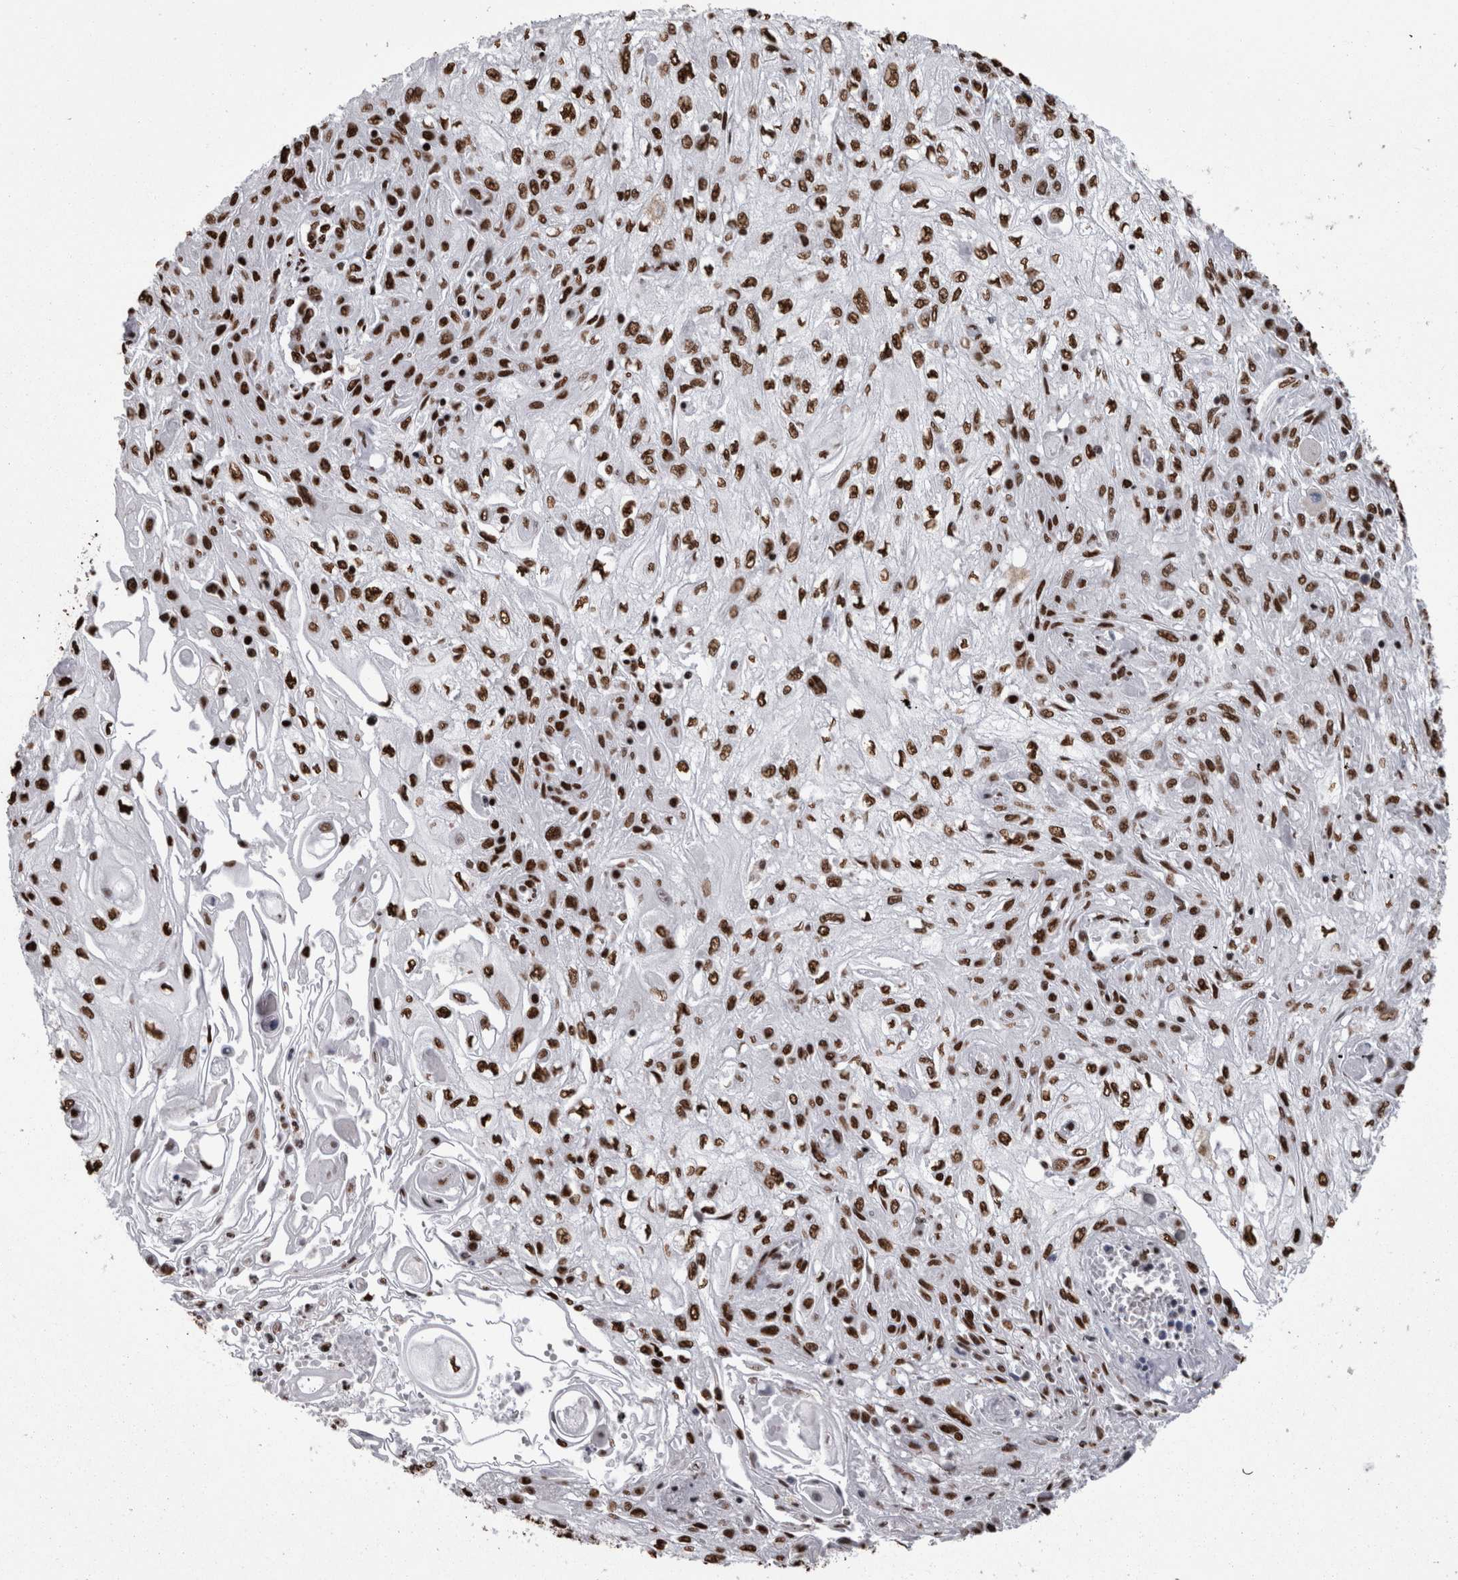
{"staining": {"intensity": "strong", "quantity": ">75%", "location": "nuclear"}, "tissue": "skin cancer", "cell_type": "Tumor cells", "image_type": "cancer", "snomed": [{"axis": "morphology", "description": "Squamous cell carcinoma, NOS"}, {"axis": "morphology", "description": "Squamous cell carcinoma, metastatic, NOS"}, {"axis": "topography", "description": "Skin"}, {"axis": "topography", "description": "Lymph node"}], "caption": "Protein expression analysis of skin cancer (metastatic squamous cell carcinoma) reveals strong nuclear positivity in approximately >75% of tumor cells.", "gene": "HNRNPM", "patient": {"sex": "male", "age": 75}}